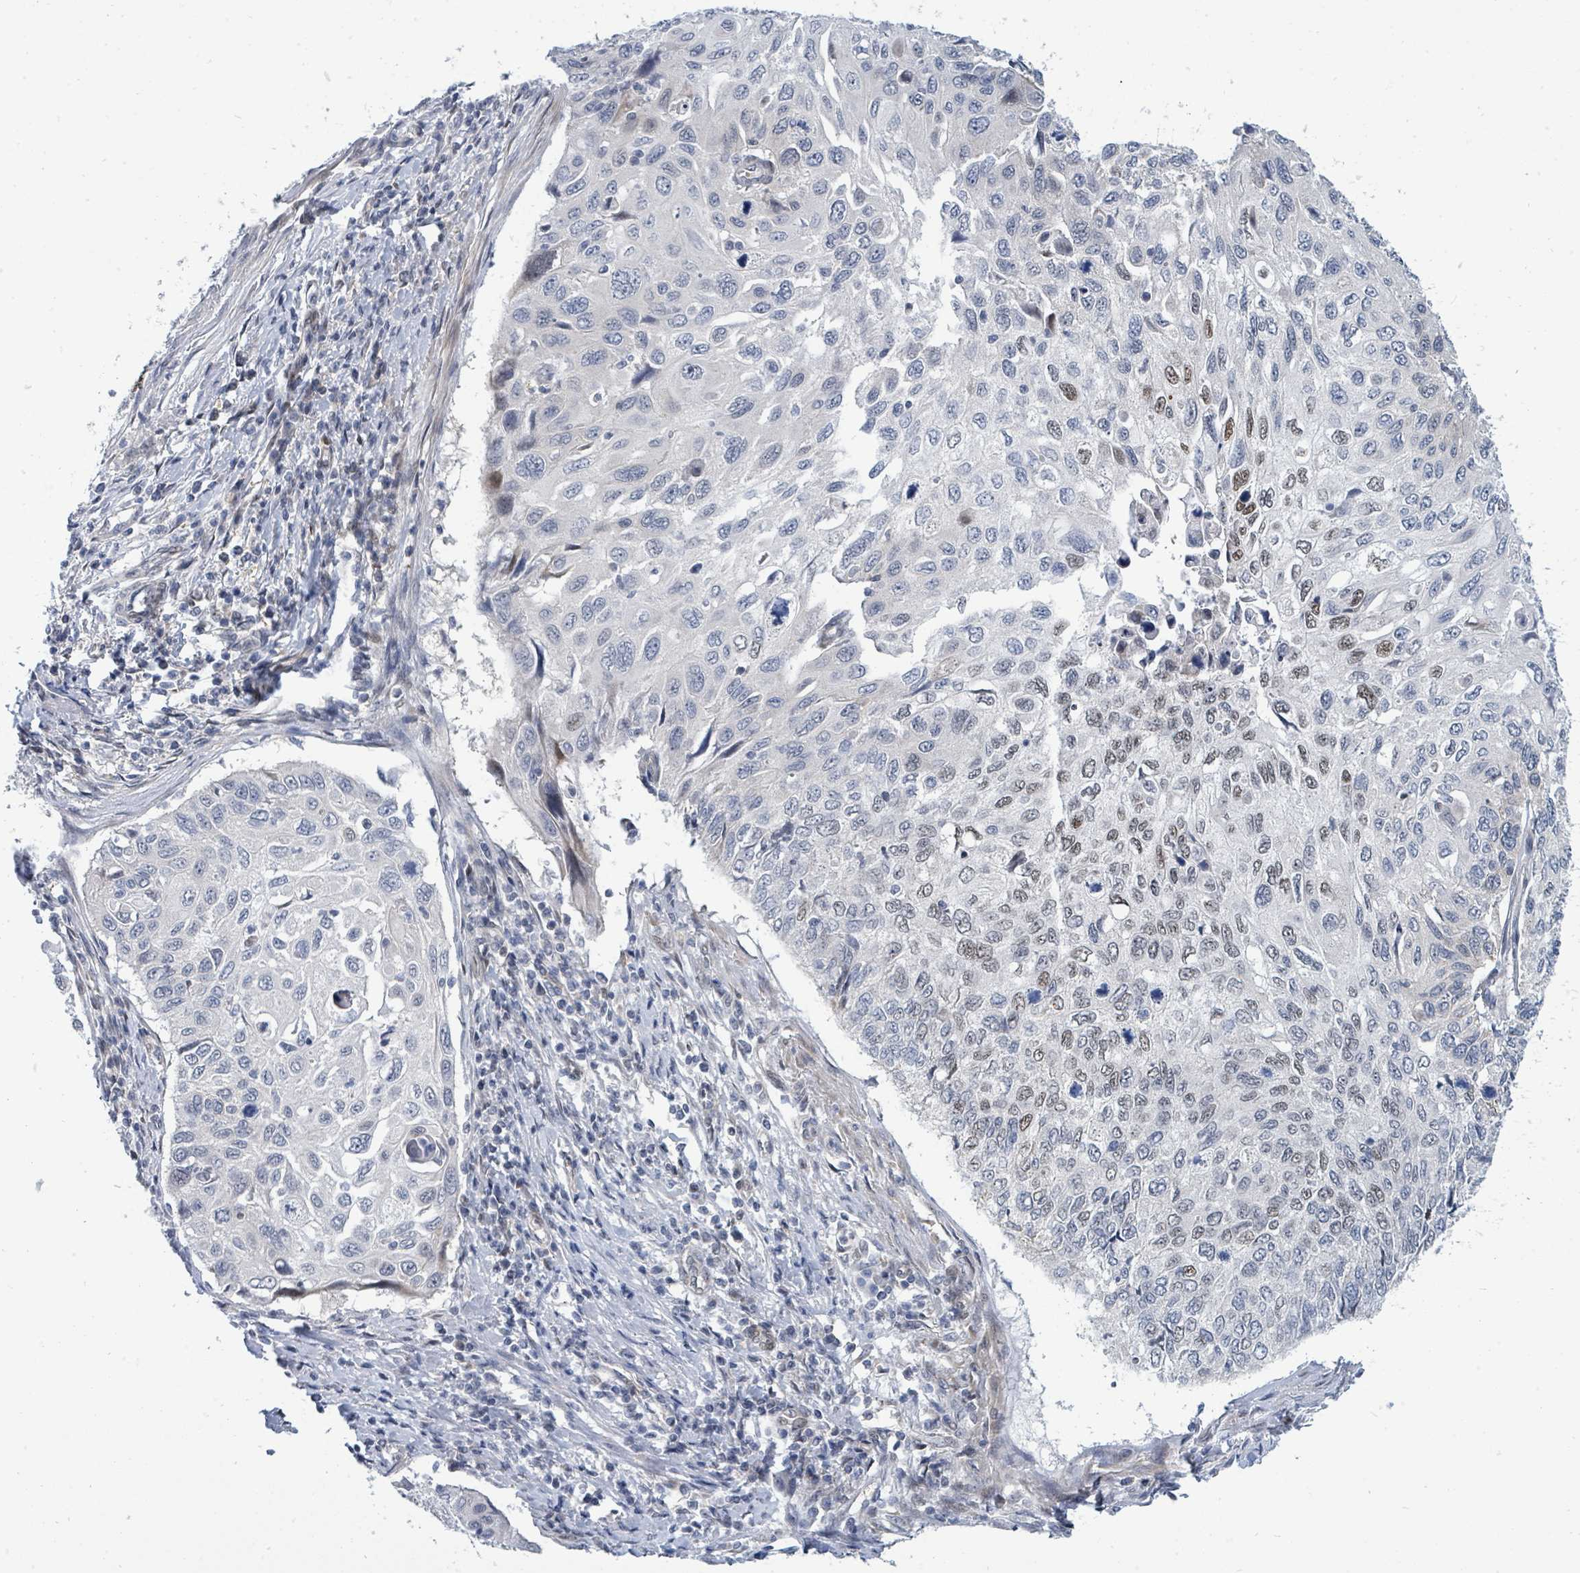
{"staining": {"intensity": "moderate", "quantity": "<25%", "location": "nuclear"}, "tissue": "cervical cancer", "cell_type": "Tumor cells", "image_type": "cancer", "snomed": [{"axis": "morphology", "description": "Squamous cell carcinoma, NOS"}, {"axis": "topography", "description": "Cervix"}], "caption": "This is a micrograph of immunohistochemistry staining of cervical cancer, which shows moderate positivity in the nuclear of tumor cells.", "gene": "SUMO4", "patient": {"sex": "female", "age": 70}}